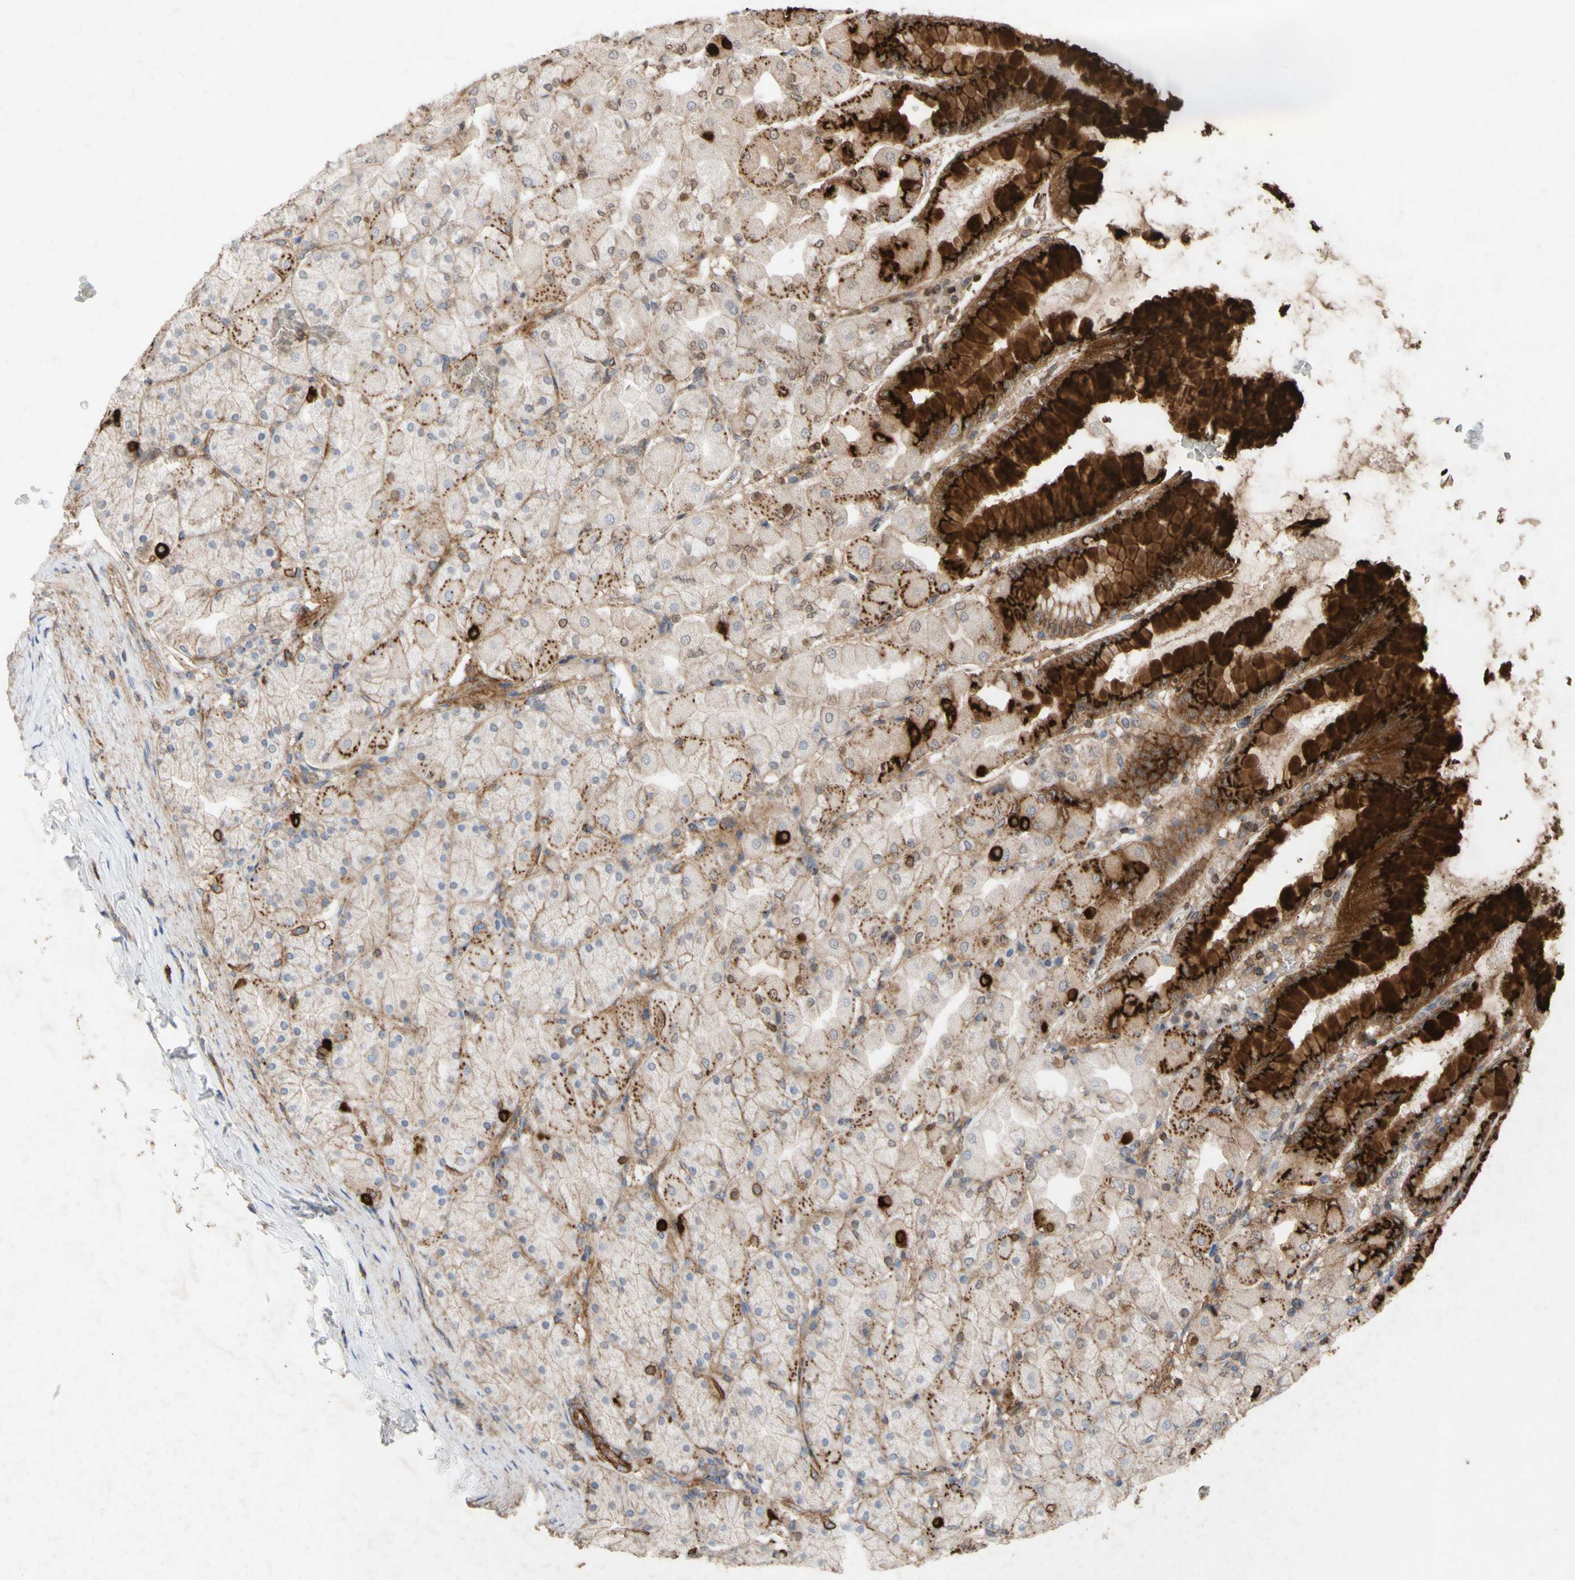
{"staining": {"intensity": "strong", "quantity": "25%-75%", "location": "cytoplasmic/membranous"}, "tissue": "stomach", "cell_type": "Glandular cells", "image_type": "normal", "snomed": [{"axis": "morphology", "description": "Normal tissue, NOS"}, {"axis": "topography", "description": "Stomach, upper"}], "caption": "Immunohistochemical staining of normal human stomach demonstrates high levels of strong cytoplasmic/membranous positivity in about 25%-75% of glandular cells.", "gene": "ATP2A3", "patient": {"sex": "female", "age": 56}}